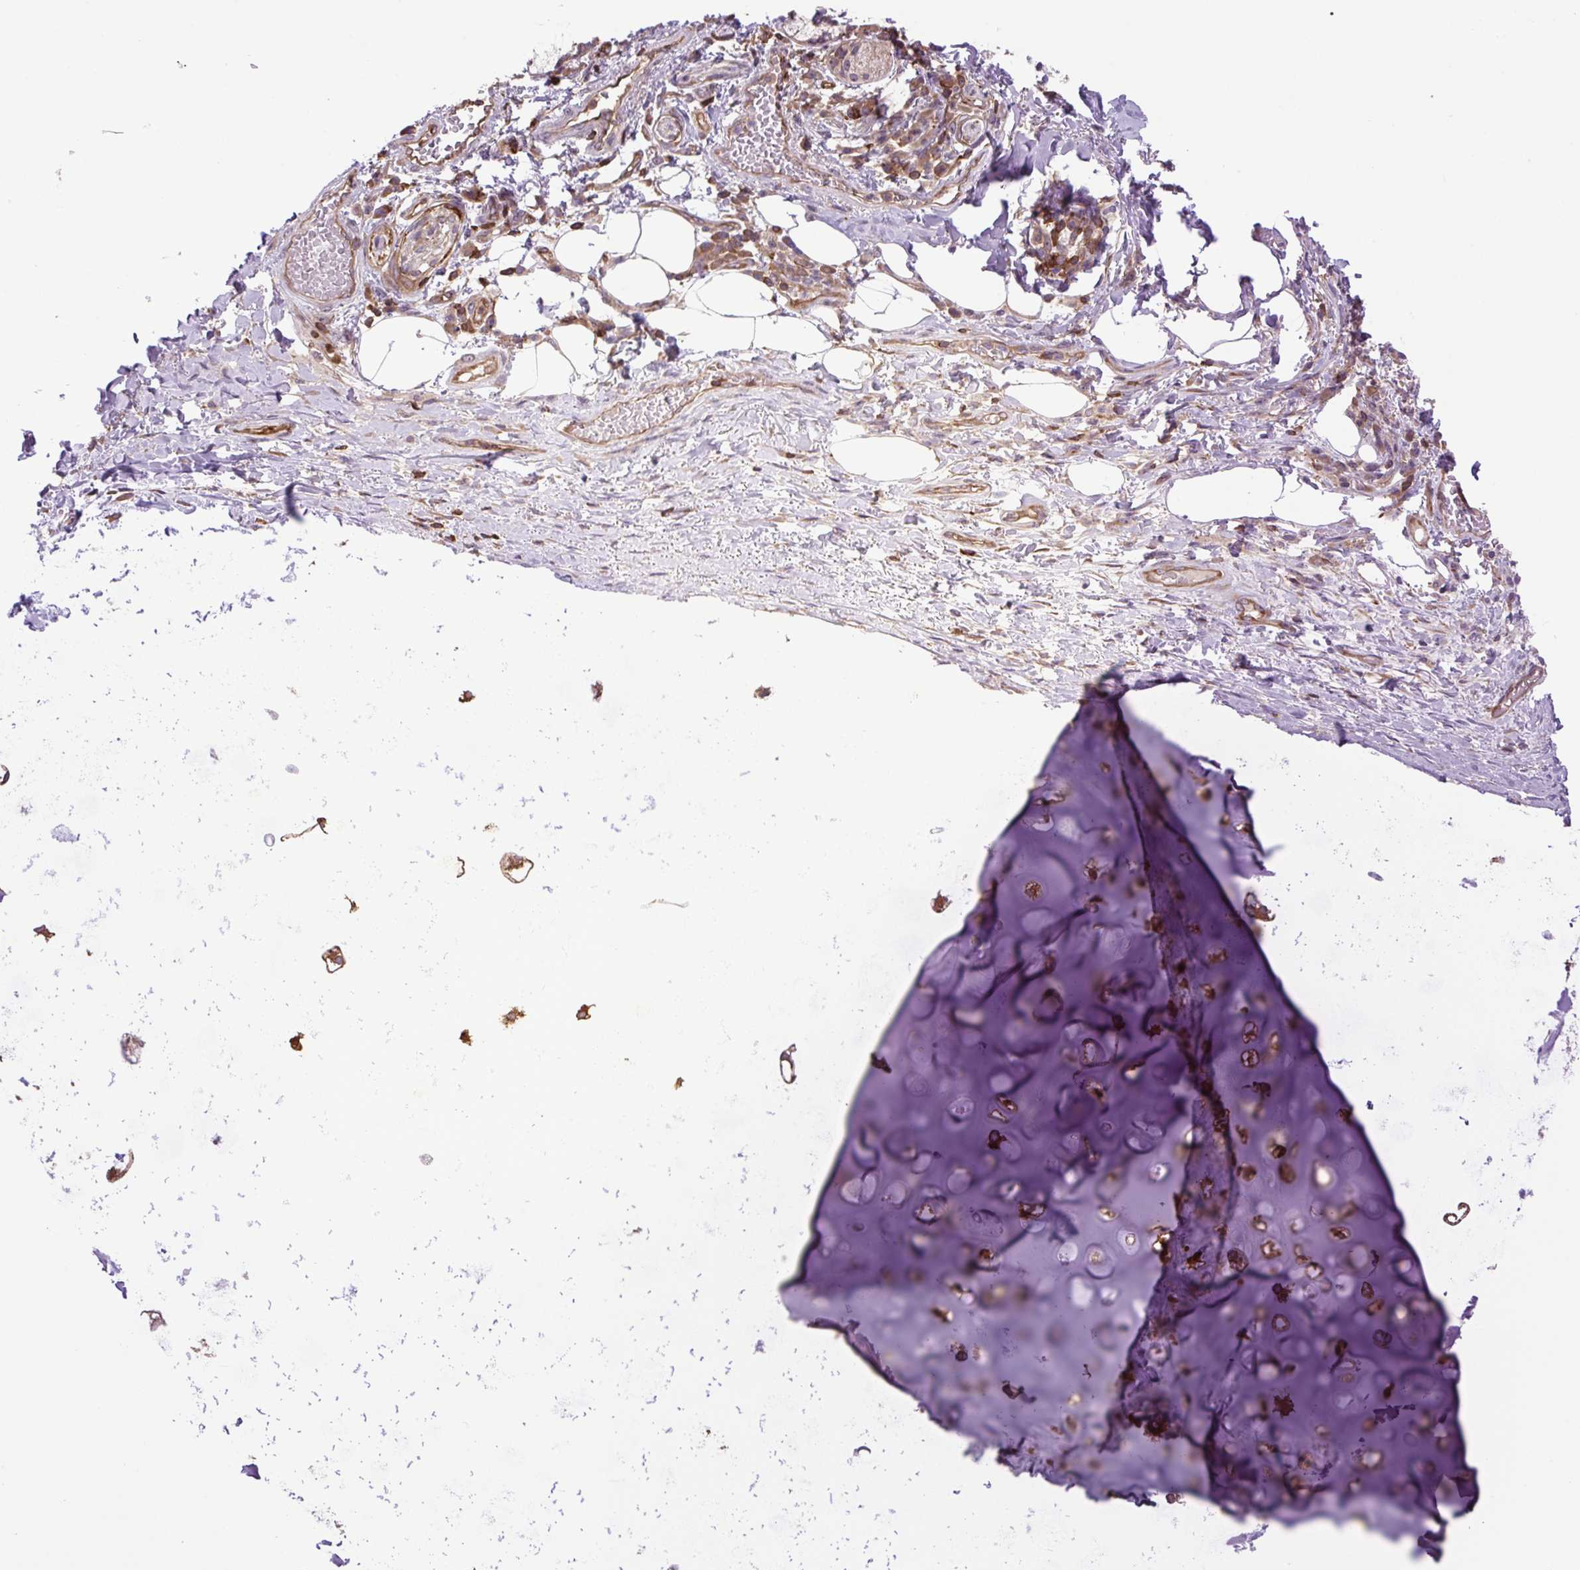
{"staining": {"intensity": "negative", "quantity": "none", "location": "none"}, "tissue": "adipose tissue", "cell_type": "Adipocytes", "image_type": "normal", "snomed": [{"axis": "morphology", "description": "Normal tissue, NOS"}, {"axis": "topography", "description": "Cartilage tissue"}, {"axis": "topography", "description": "Bronchus"}], "caption": "The immunohistochemistry (IHC) photomicrograph has no significant expression in adipocytes of adipose tissue. The staining was performed using DAB (3,3'-diaminobenzidine) to visualize the protein expression in brown, while the nuclei were stained in blue with hematoxylin (Magnification: 20x).", "gene": "PLCG1", "patient": {"sex": "male", "age": 56}}